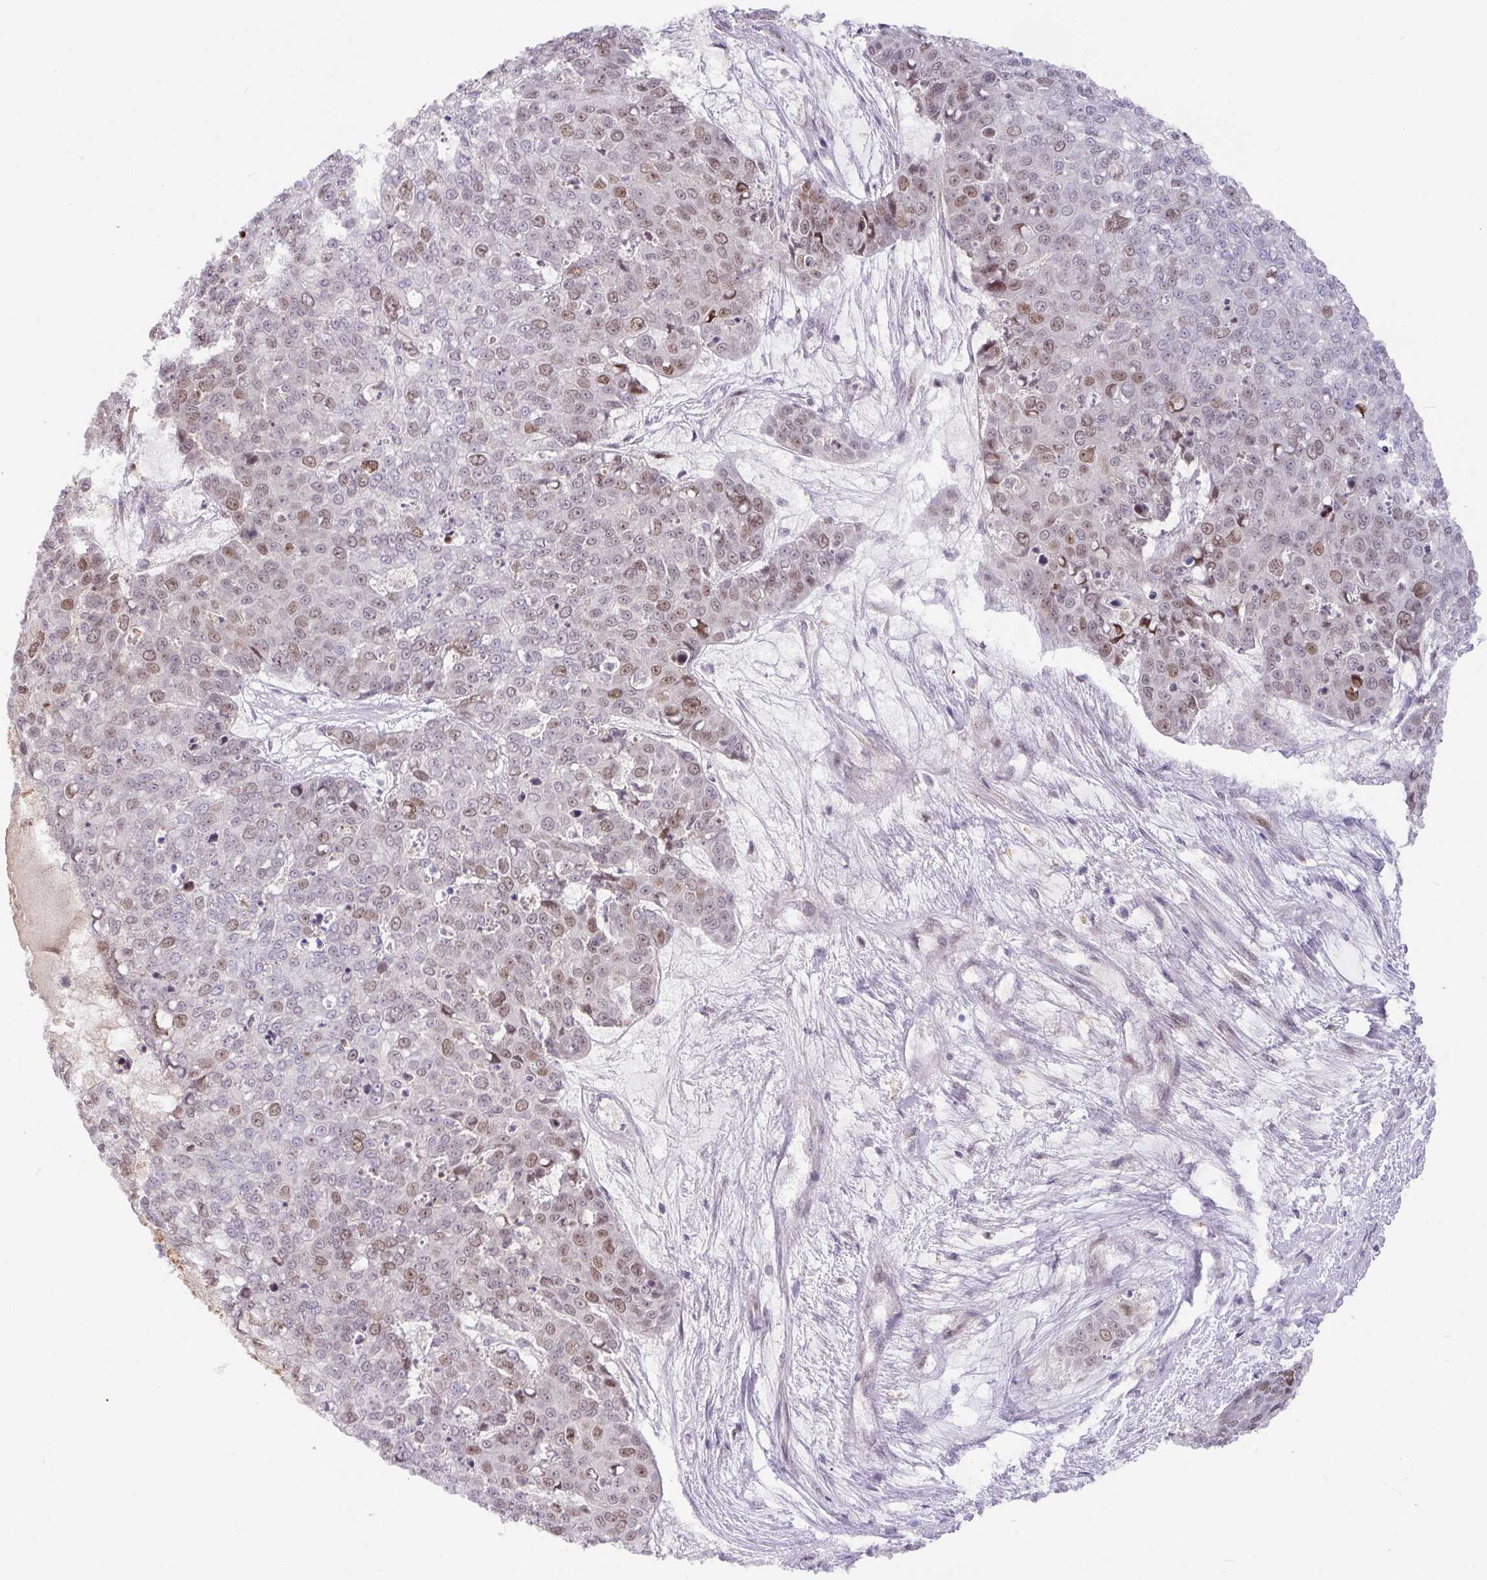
{"staining": {"intensity": "moderate", "quantity": "25%-75%", "location": "nuclear"}, "tissue": "skin cancer", "cell_type": "Tumor cells", "image_type": "cancer", "snomed": [{"axis": "morphology", "description": "Squamous cell carcinoma, NOS"}, {"axis": "topography", "description": "Skin"}], "caption": "Human skin squamous cell carcinoma stained for a protein (brown) shows moderate nuclear positive staining in approximately 25%-75% of tumor cells.", "gene": "PARP2", "patient": {"sex": "male", "age": 71}}